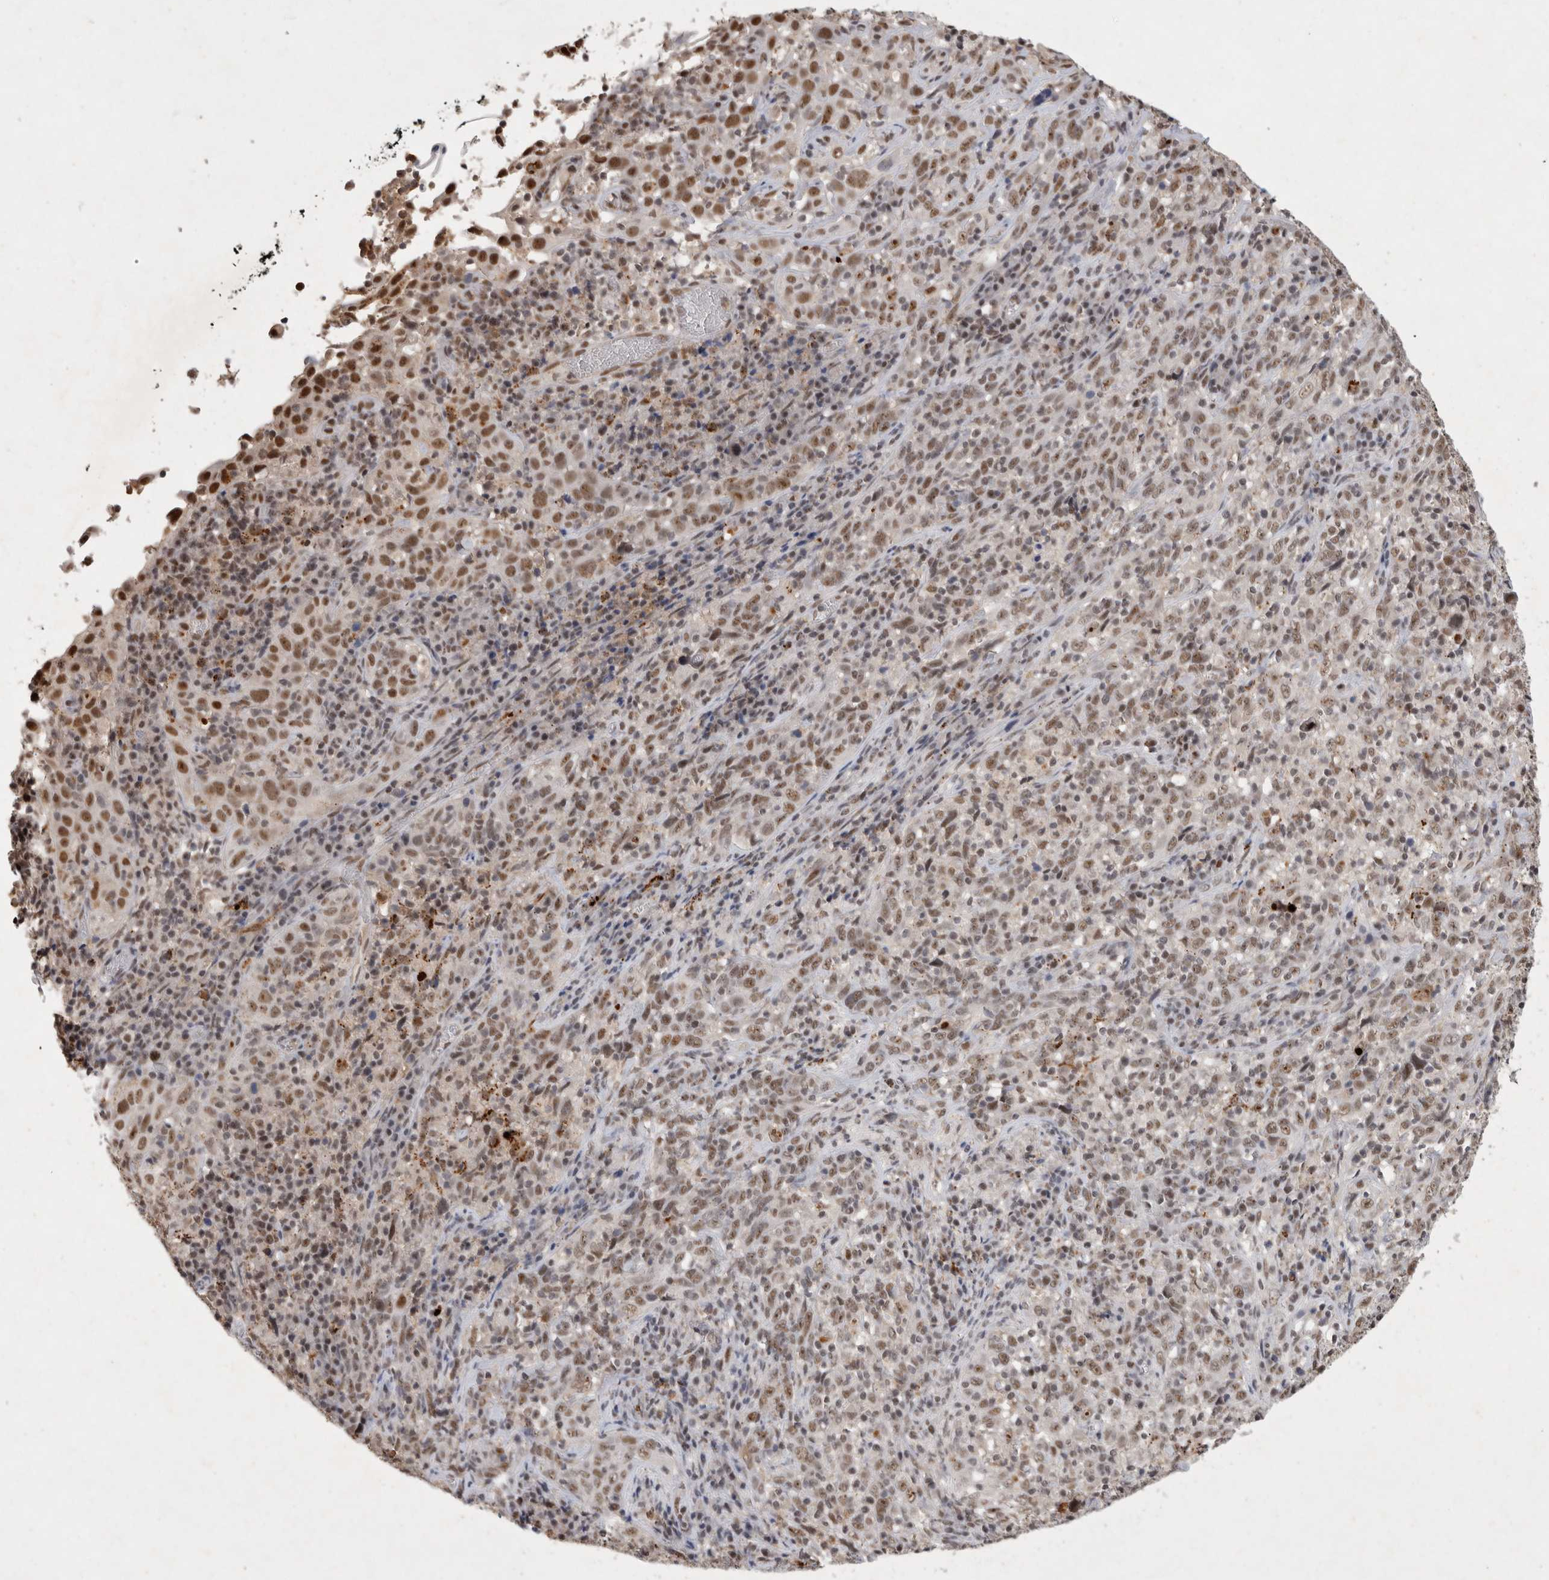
{"staining": {"intensity": "moderate", "quantity": ">75%", "location": "nuclear"}, "tissue": "cervical cancer", "cell_type": "Tumor cells", "image_type": "cancer", "snomed": [{"axis": "morphology", "description": "Squamous cell carcinoma, NOS"}, {"axis": "topography", "description": "Cervix"}], "caption": "The immunohistochemical stain highlights moderate nuclear positivity in tumor cells of squamous cell carcinoma (cervical) tissue.", "gene": "XRCC5", "patient": {"sex": "female", "age": 46}}